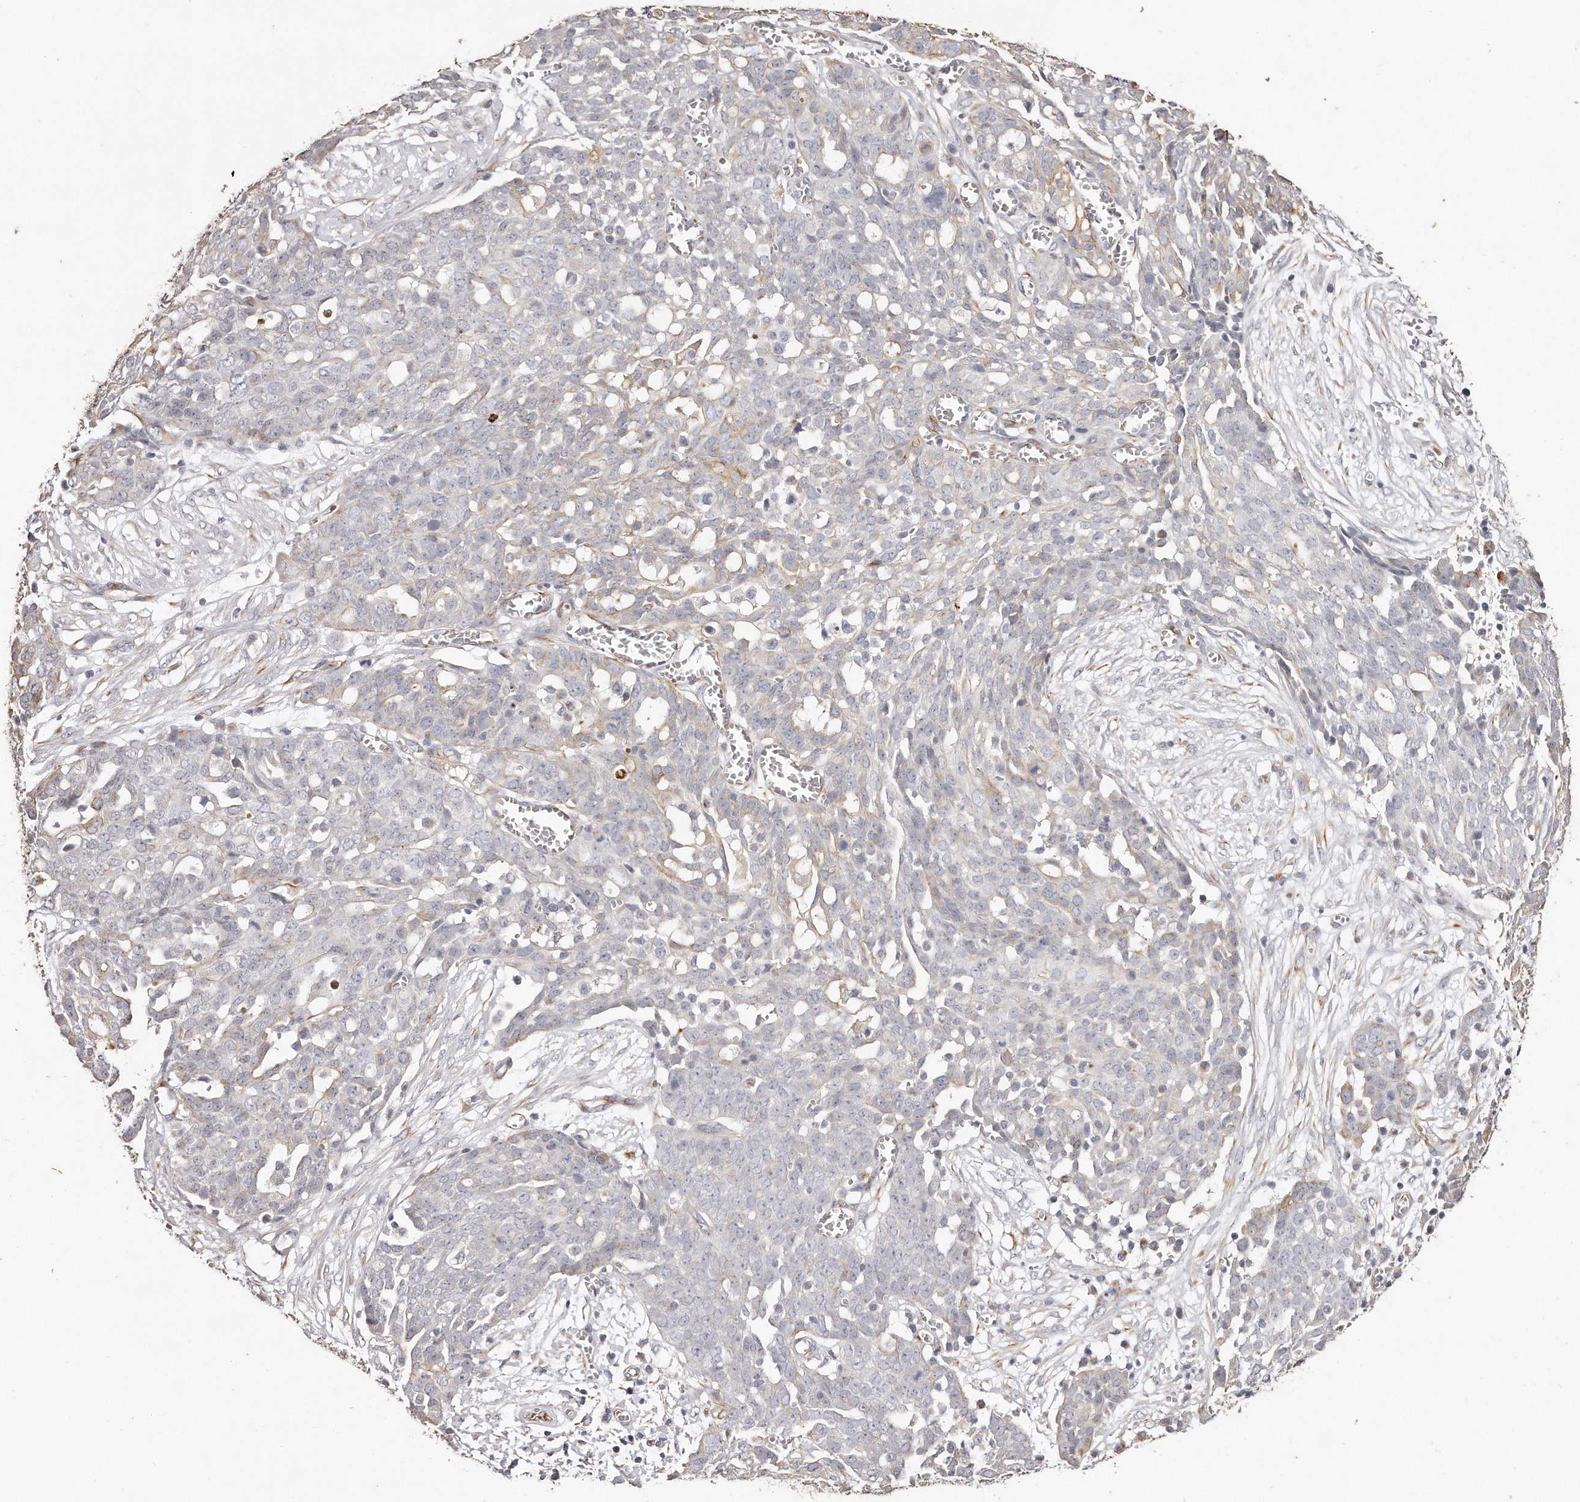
{"staining": {"intensity": "moderate", "quantity": "<25%", "location": "cytoplasmic/membranous"}, "tissue": "ovarian cancer", "cell_type": "Tumor cells", "image_type": "cancer", "snomed": [{"axis": "morphology", "description": "Cystadenocarcinoma, serous, NOS"}, {"axis": "topography", "description": "Soft tissue"}, {"axis": "topography", "description": "Ovary"}], "caption": "The immunohistochemical stain shows moderate cytoplasmic/membranous expression in tumor cells of ovarian cancer (serous cystadenocarcinoma) tissue.", "gene": "ZYG11A", "patient": {"sex": "female", "age": 57}}